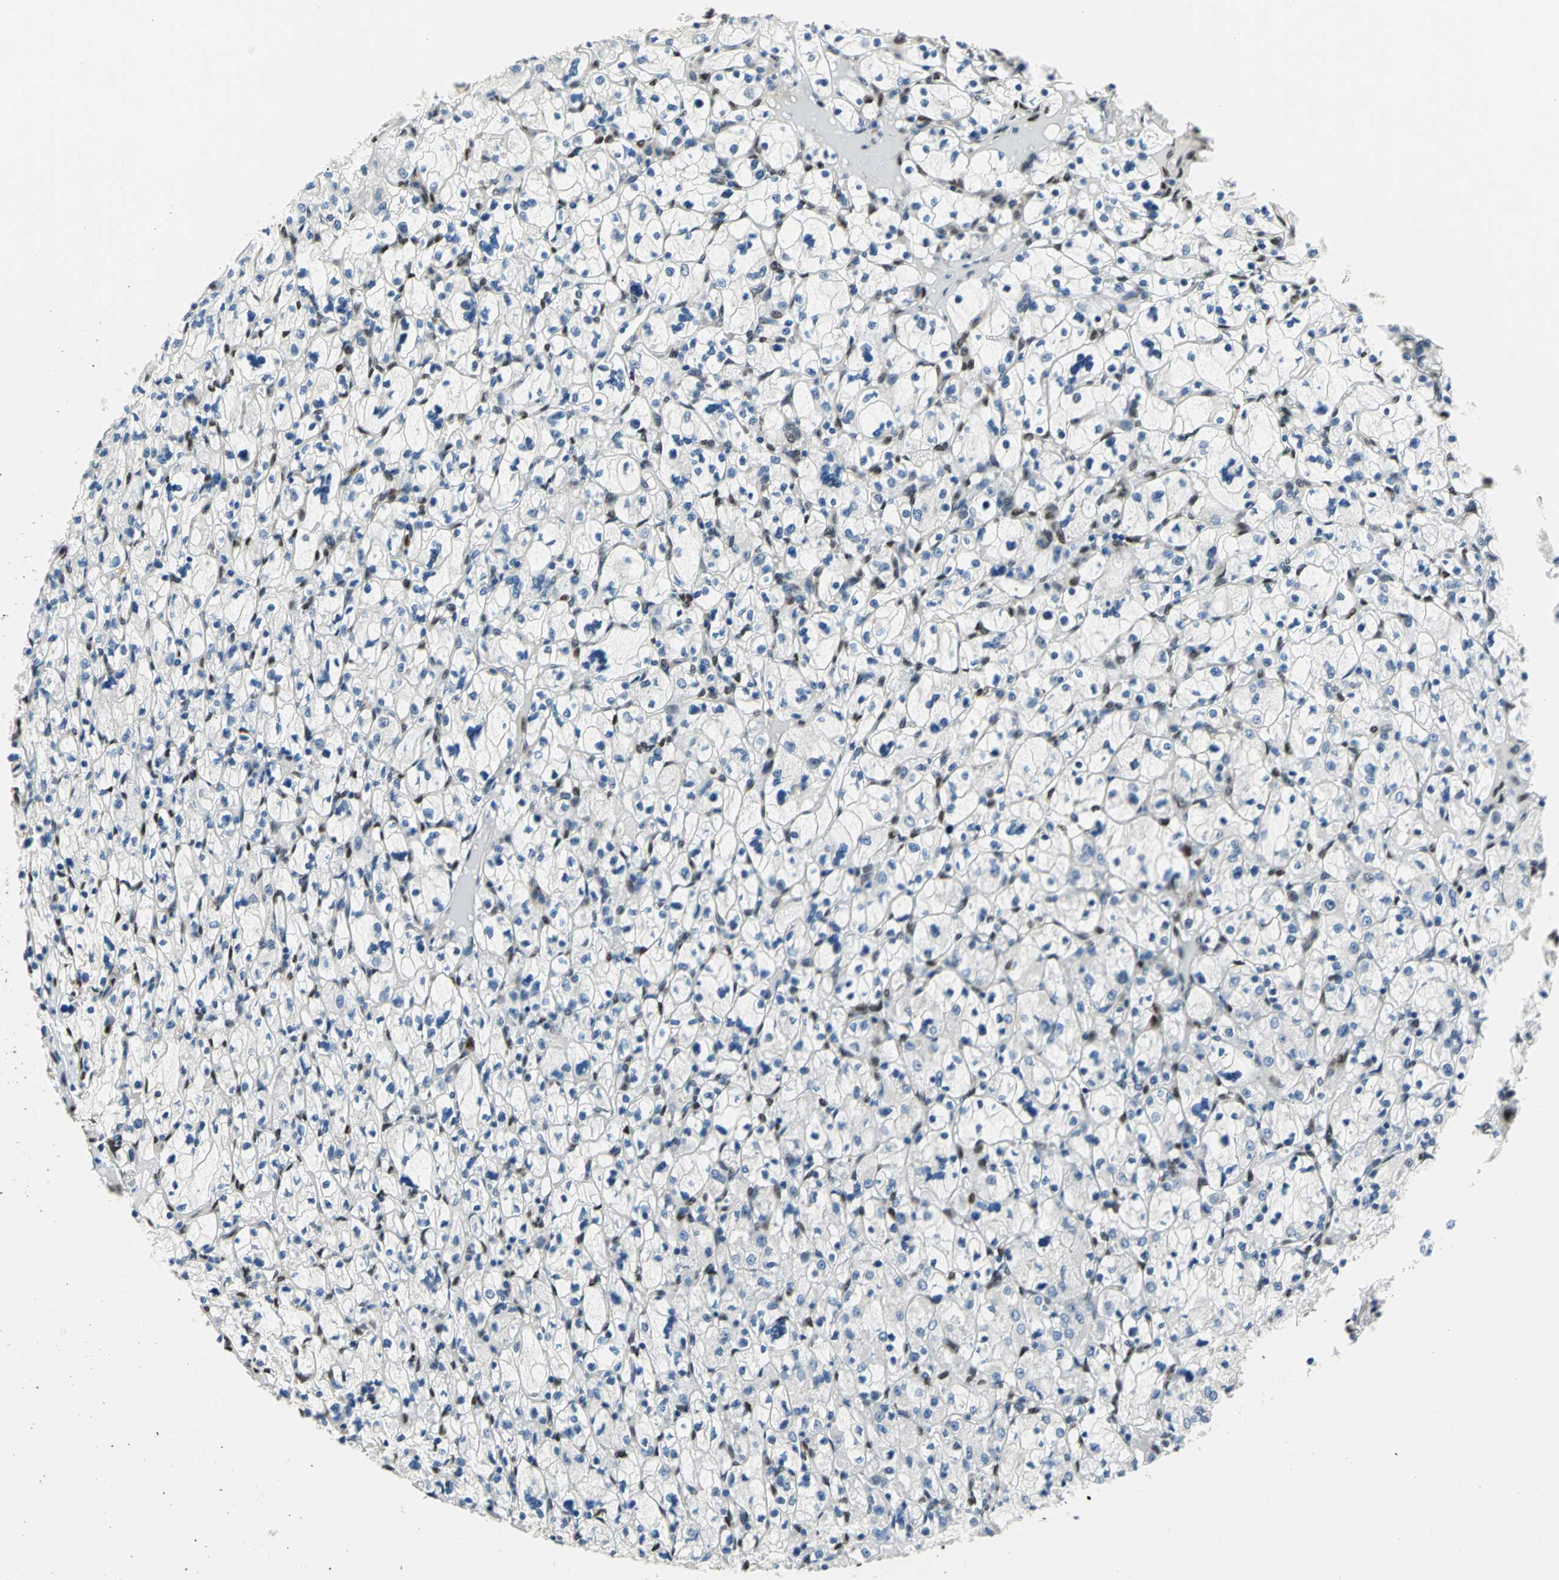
{"staining": {"intensity": "moderate", "quantity": "25%-75%", "location": "nuclear"}, "tissue": "renal cancer", "cell_type": "Tumor cells", "image_type": "cancer", "snomed": [{"axis": "morphology", "description": "Adenocarcinoma, NOS"}, {"axis": "topography", "description": "Kidney"}], "caption": "Immunohistochemistry (IHC) histopathology image of renal adenocarcinoma stained for a protein (brown), which exhibits medium levels of moderate nuclear expression in about 25%-75% of tumor cells.", "gene": "RBFOX2", "patient": {"sex": "female", "age": 83}}